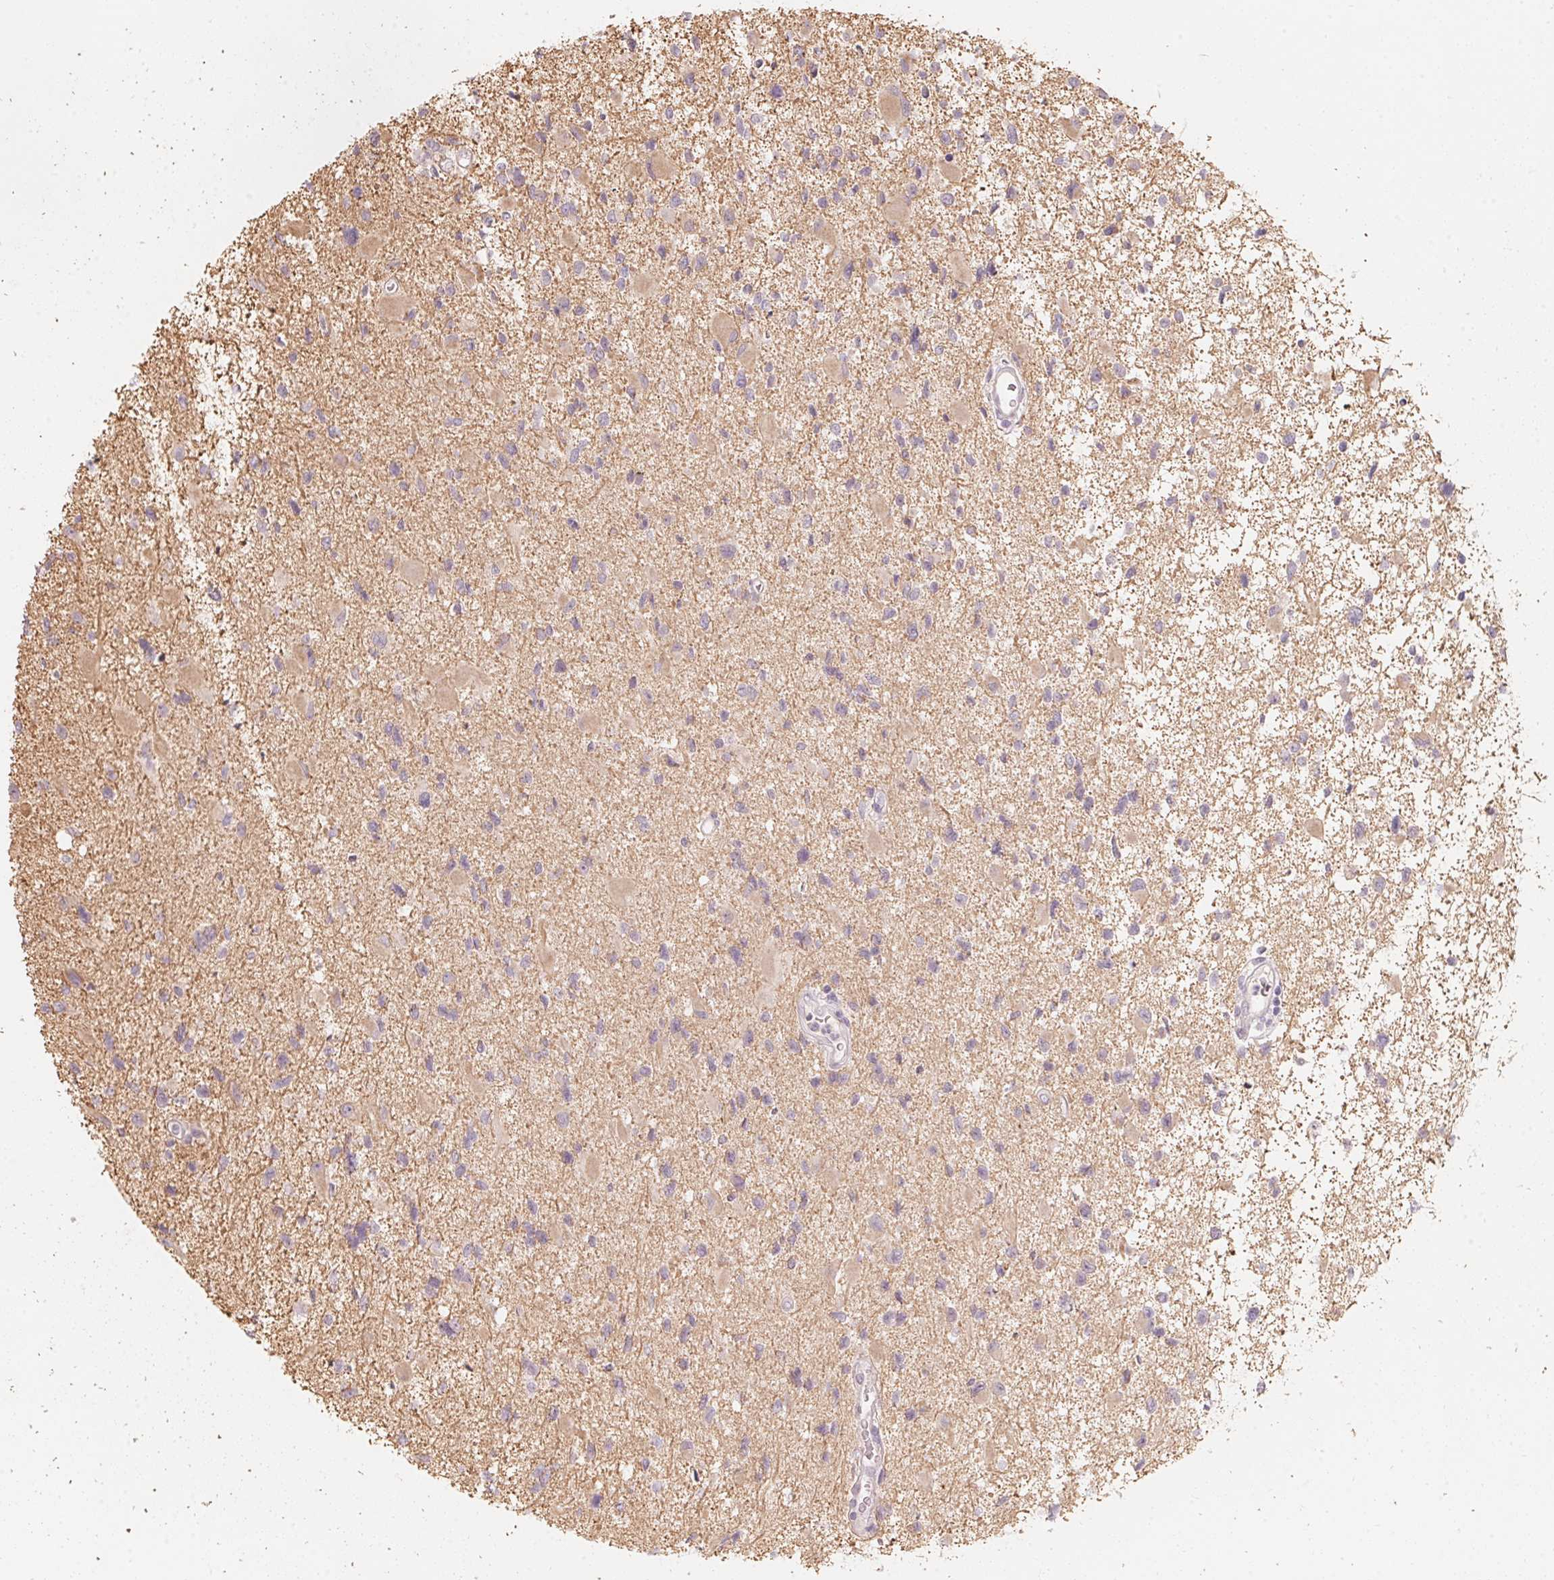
{"staining": {"intensity": "negative", "quantity": "none", "location": "none"}, "tissue": "glioma", "cell_type": "Tumor cells", "image_type": "cancer", "snomed": [{"axis": "morphology", "description": "Glioma, malignant, Low grade"}, {"axis": "topography", "description": "Brain"}], "caption": "Glioma was stained to show a protein in brown. There is no significant expression in tumor cells.", "gene": "TP53AIP1", "patient": {"sex": "female", "age": 32}}